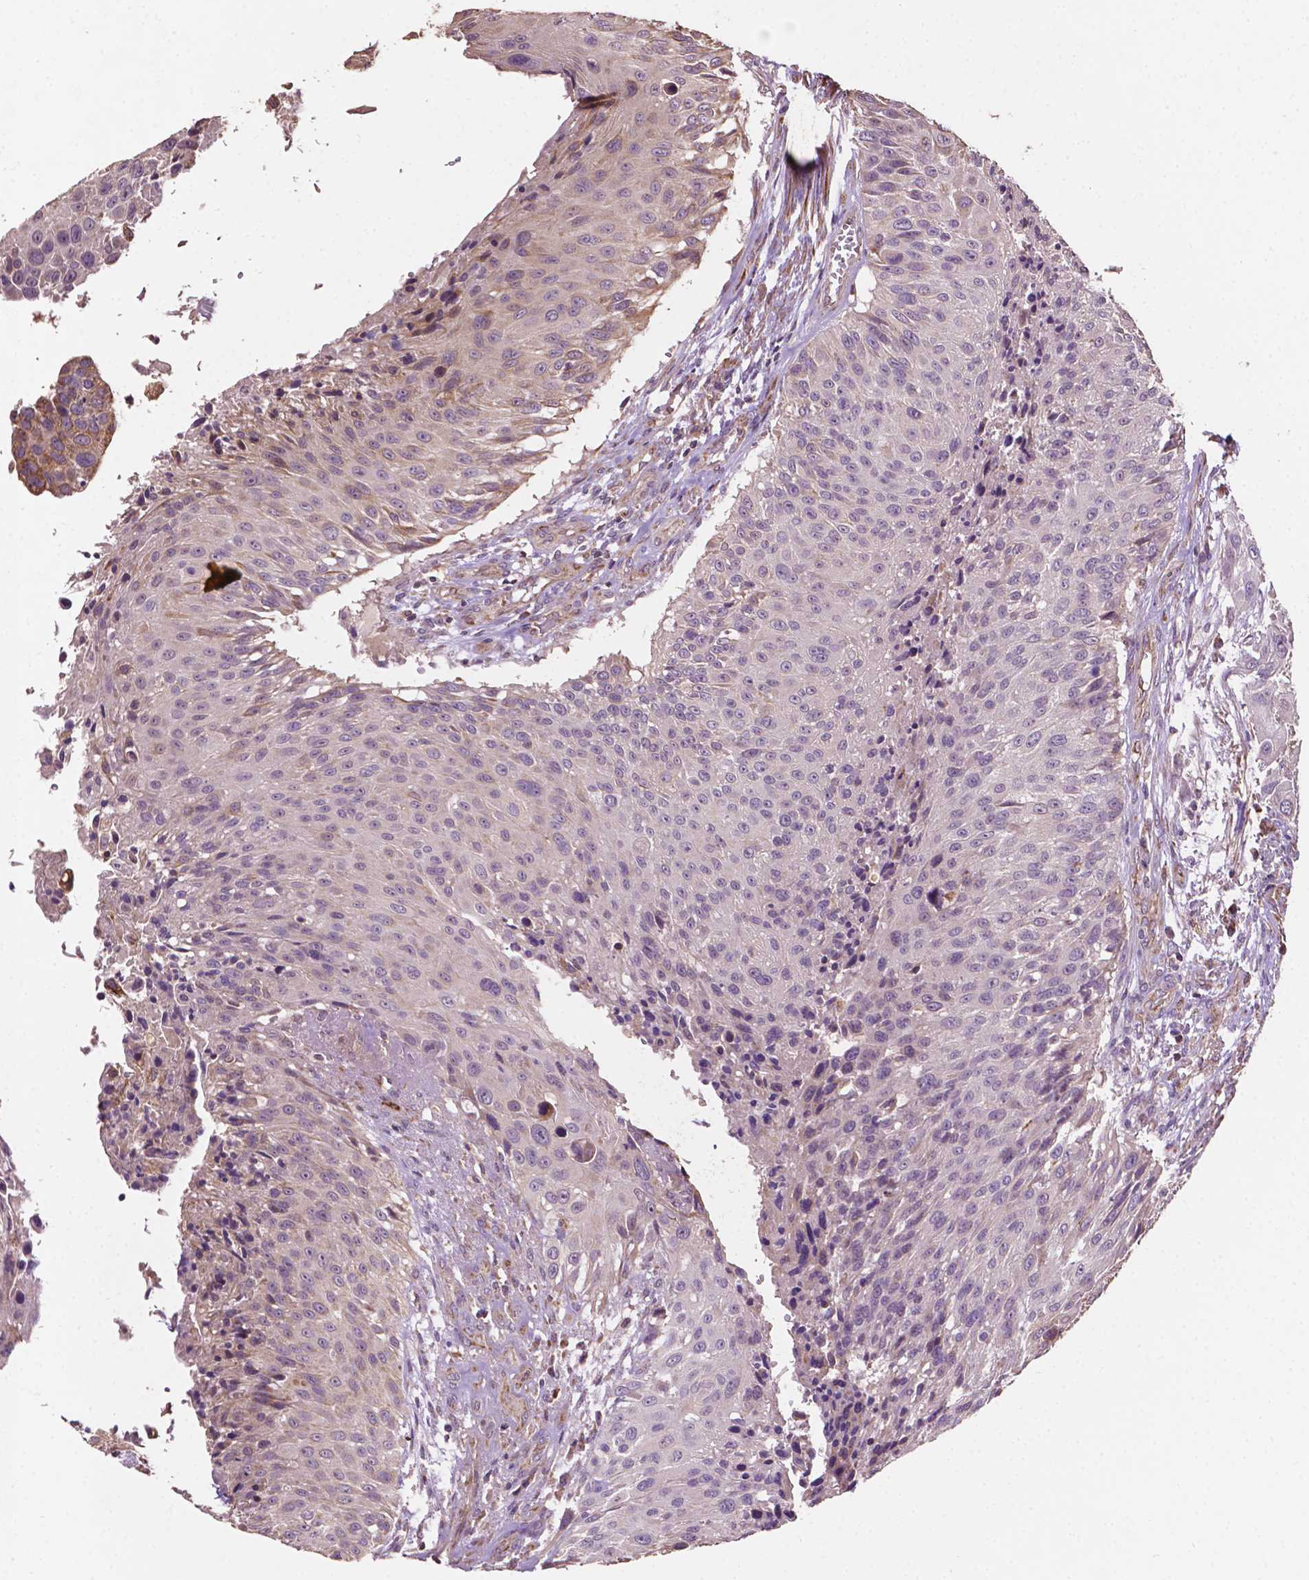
{"staining": {"intensity": "negative", "quantity": "none", "location": "none"}, "tissue": "urothelial cancer", "cell_type": "Tumor cells", "image_type": "cancer", "snomed": [{"axis": "morphology", "description": "Urothelial carcinoma, NOS"}, {"axis": "topography", "description": "Urinary bladder"}], "caption": "The immunohistochemistry histopathology image has no significant expression in tumor cells of transitional cell carcinoma tissue. (IHC, brightfield microscopy, high magnification).", "gene": "LRR1", "patient": {"sex": "male", "age": 55}}